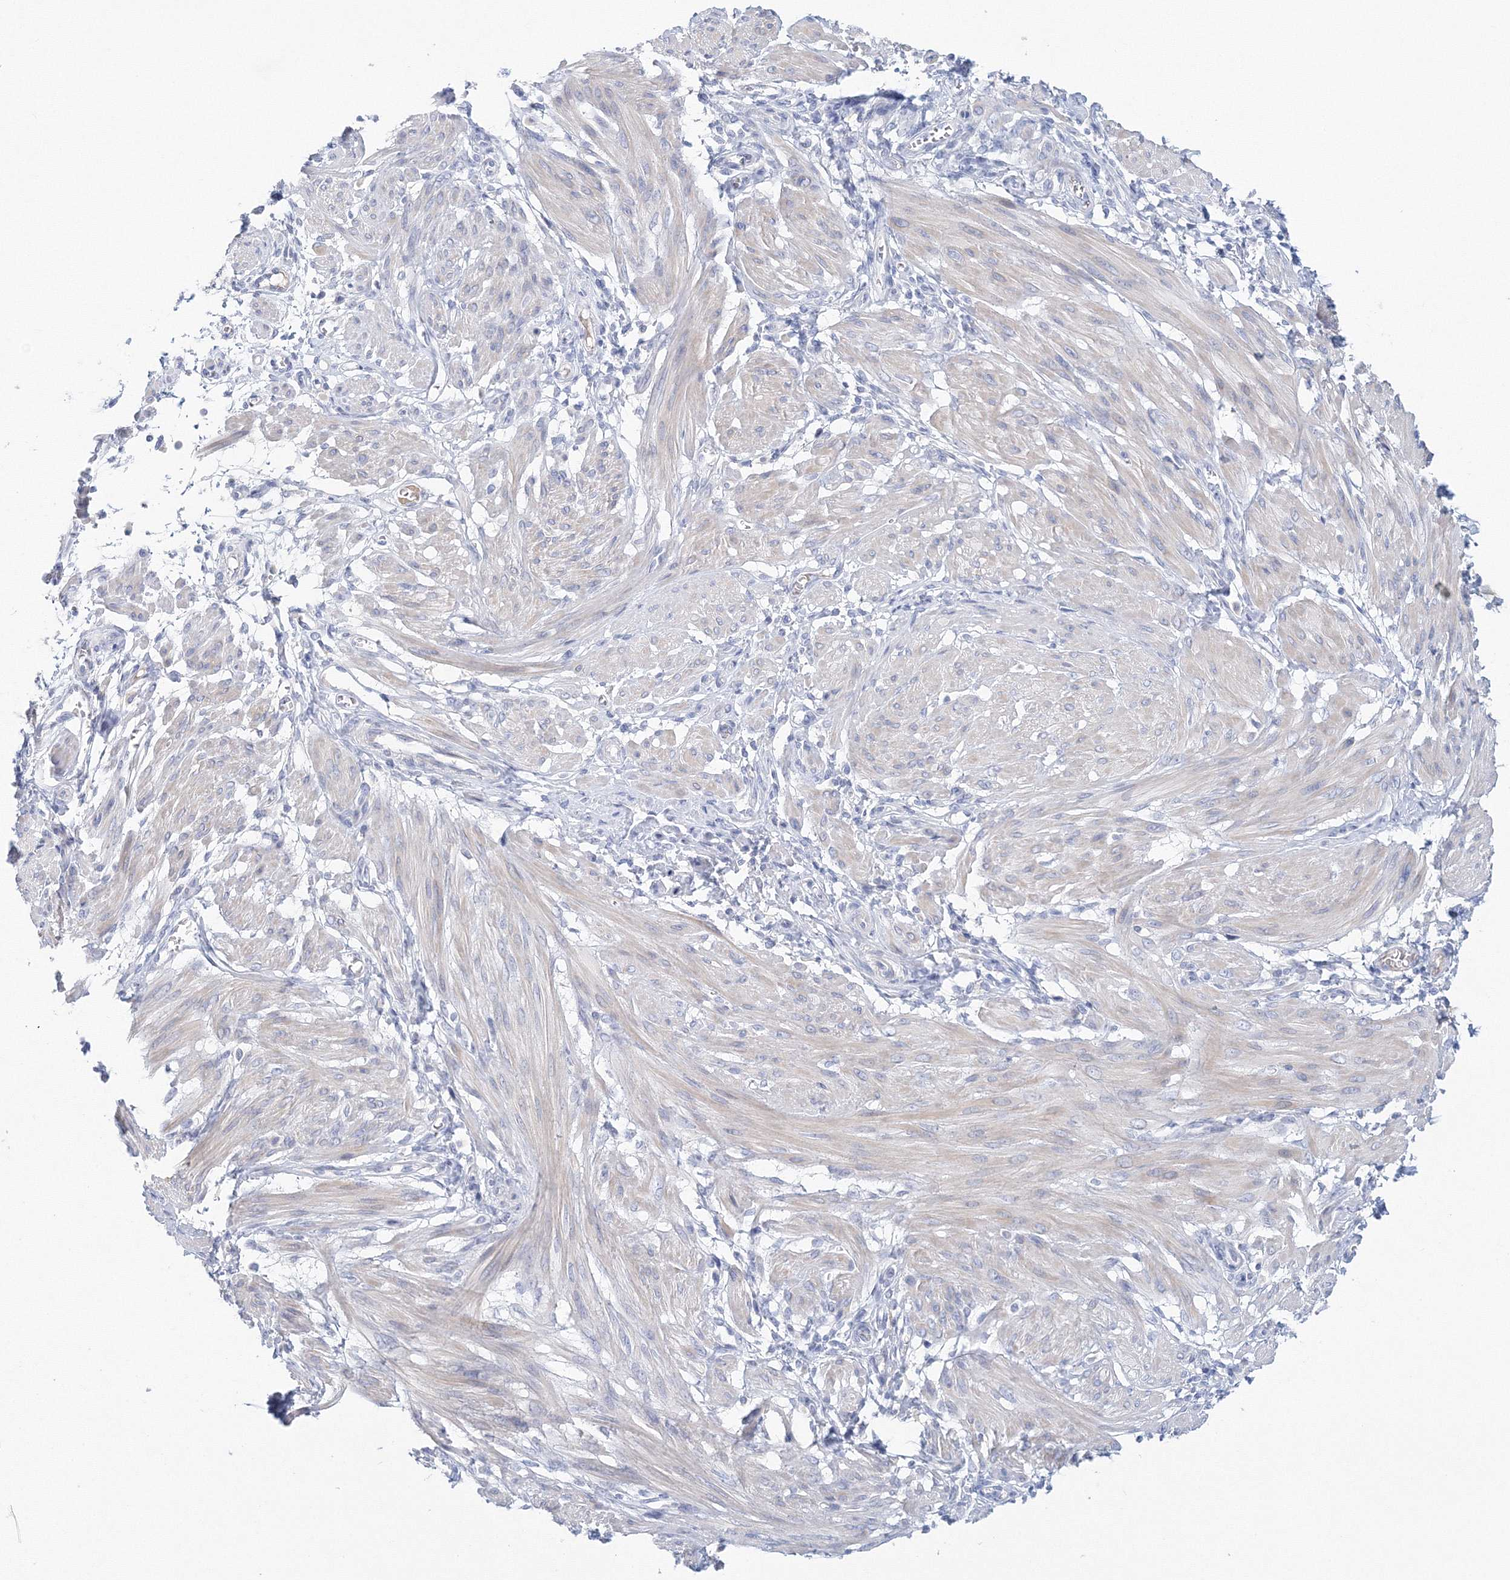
{"staining": {"intensity": "negative", "quantity": "none", "location": "none"}, "tissue": "smooth muscle", "cell_type": "Smooth muscle cells", "image_type": "normal", "snomed": [{"axis": "morphology", "description": "Normal tissue, NOS"}, {"axis": "topography", "description": "Smooth muscle"}], "caption": "Immunohistochemistry (IHC) micrograph of unremarkable smooth muscle: human smooth muscle stained with DAB displays no significant protein expression in smooth muscle cells.", "gene": "LRRIQ4", "patient": {"sex": "female", "age": 39}}